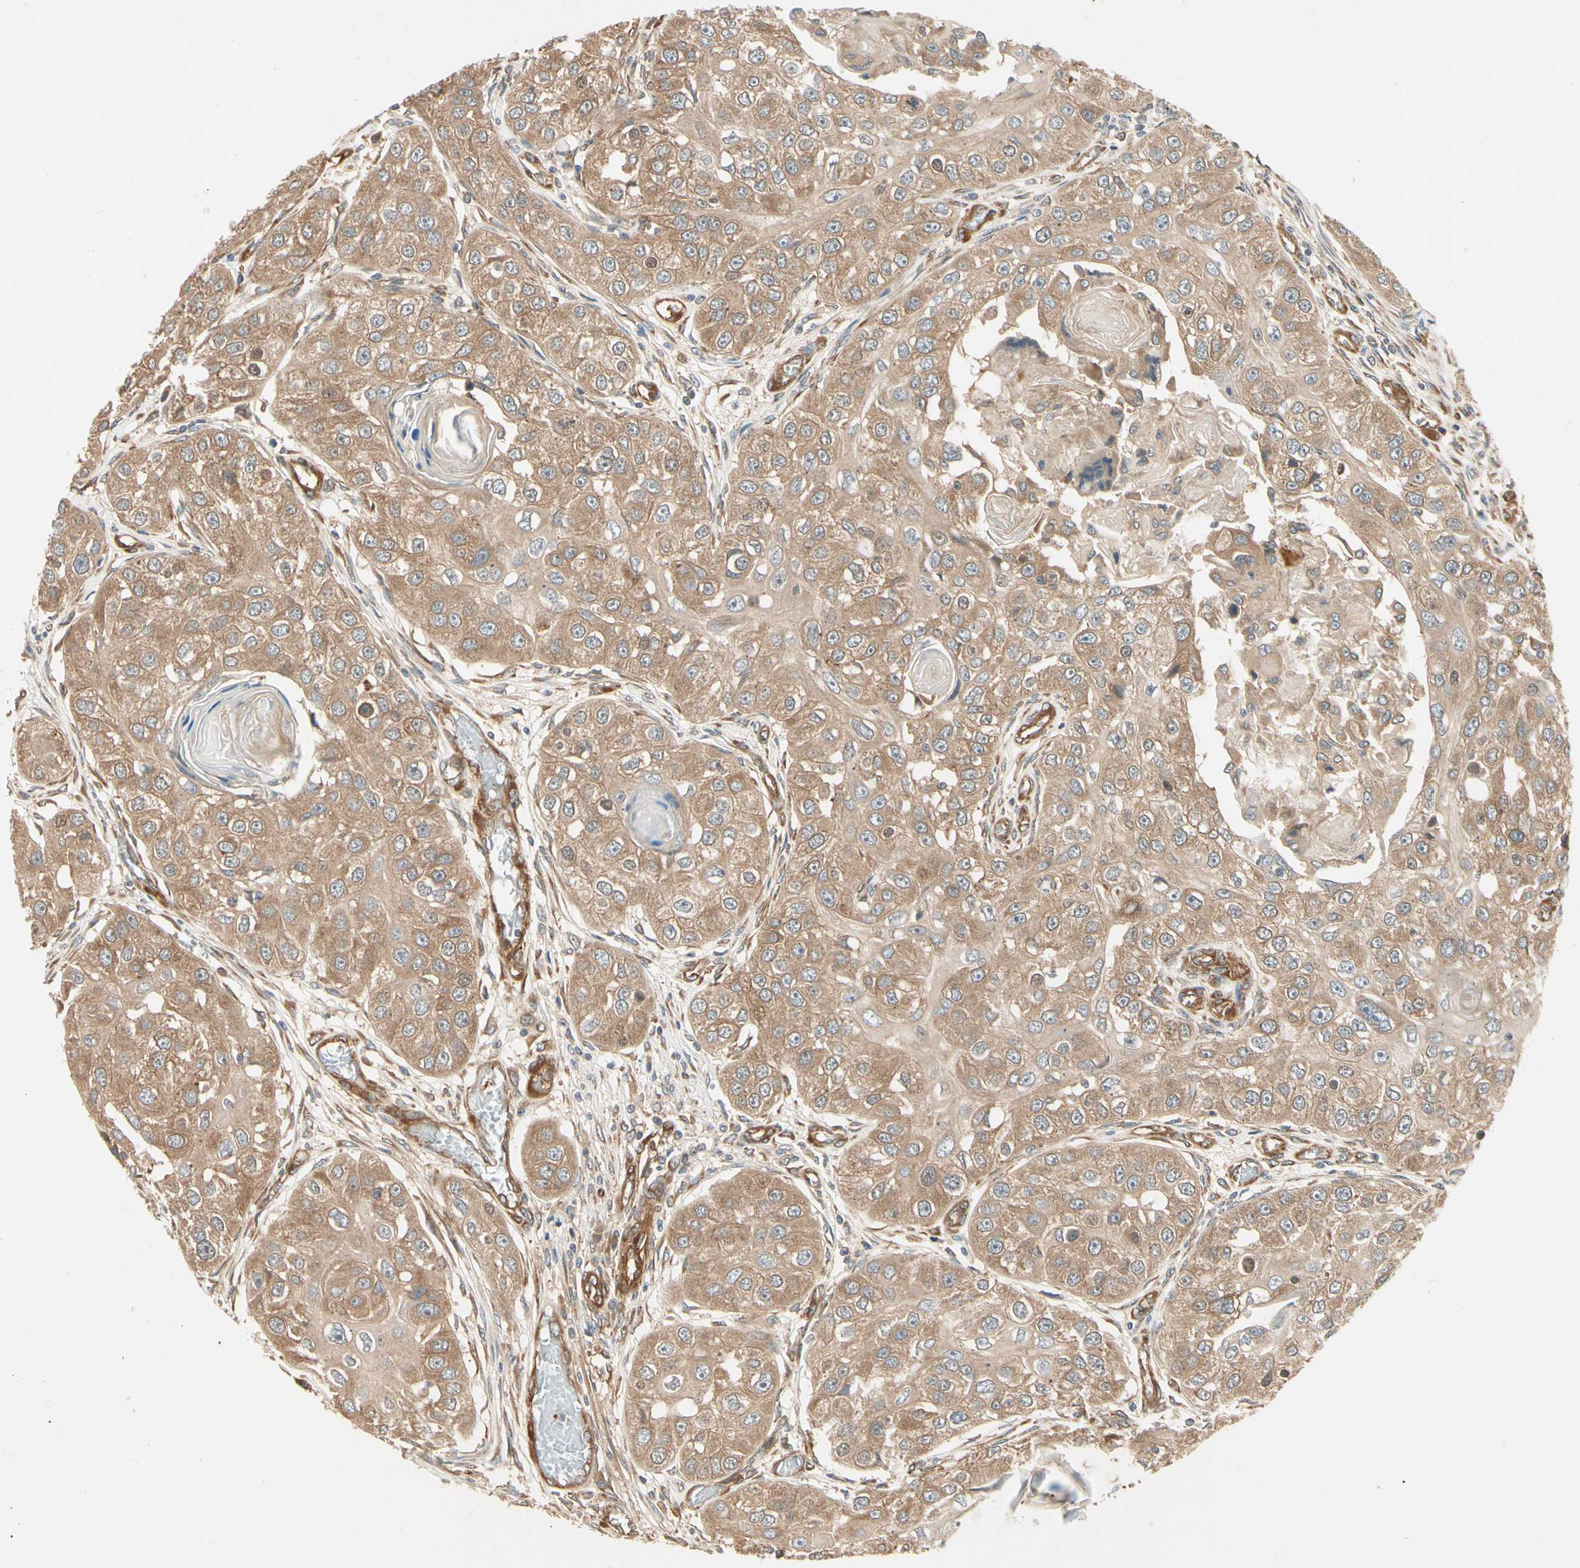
{"staining": {"intensity": "moderate", "quantity": ">75%", "location": "cytoplasmic/membranous"}, "tissue": "head and neck cancer", "cell_type": "Tumor cells", "image_type": "cancer", "snomed": [{"axis": "morphology", "description": "Normal tissue, NOS"}, {"axis": "morphology", "description": "Squamous cell carcinoma, NOS"}, {"axis": "topography", "description": "Skeletal muscle"}, {"axis": "topography", "description": "Head-Neck"}], "caption": "Immunohistochemical staining of head and neck squamous cell carcinoma reveals medium levels of moderate cytoplasmic/membranous protein expression in about >75% of tumor cells.", "gene": "ROCK2", "patient": {"sex": "male", "age": 51}}